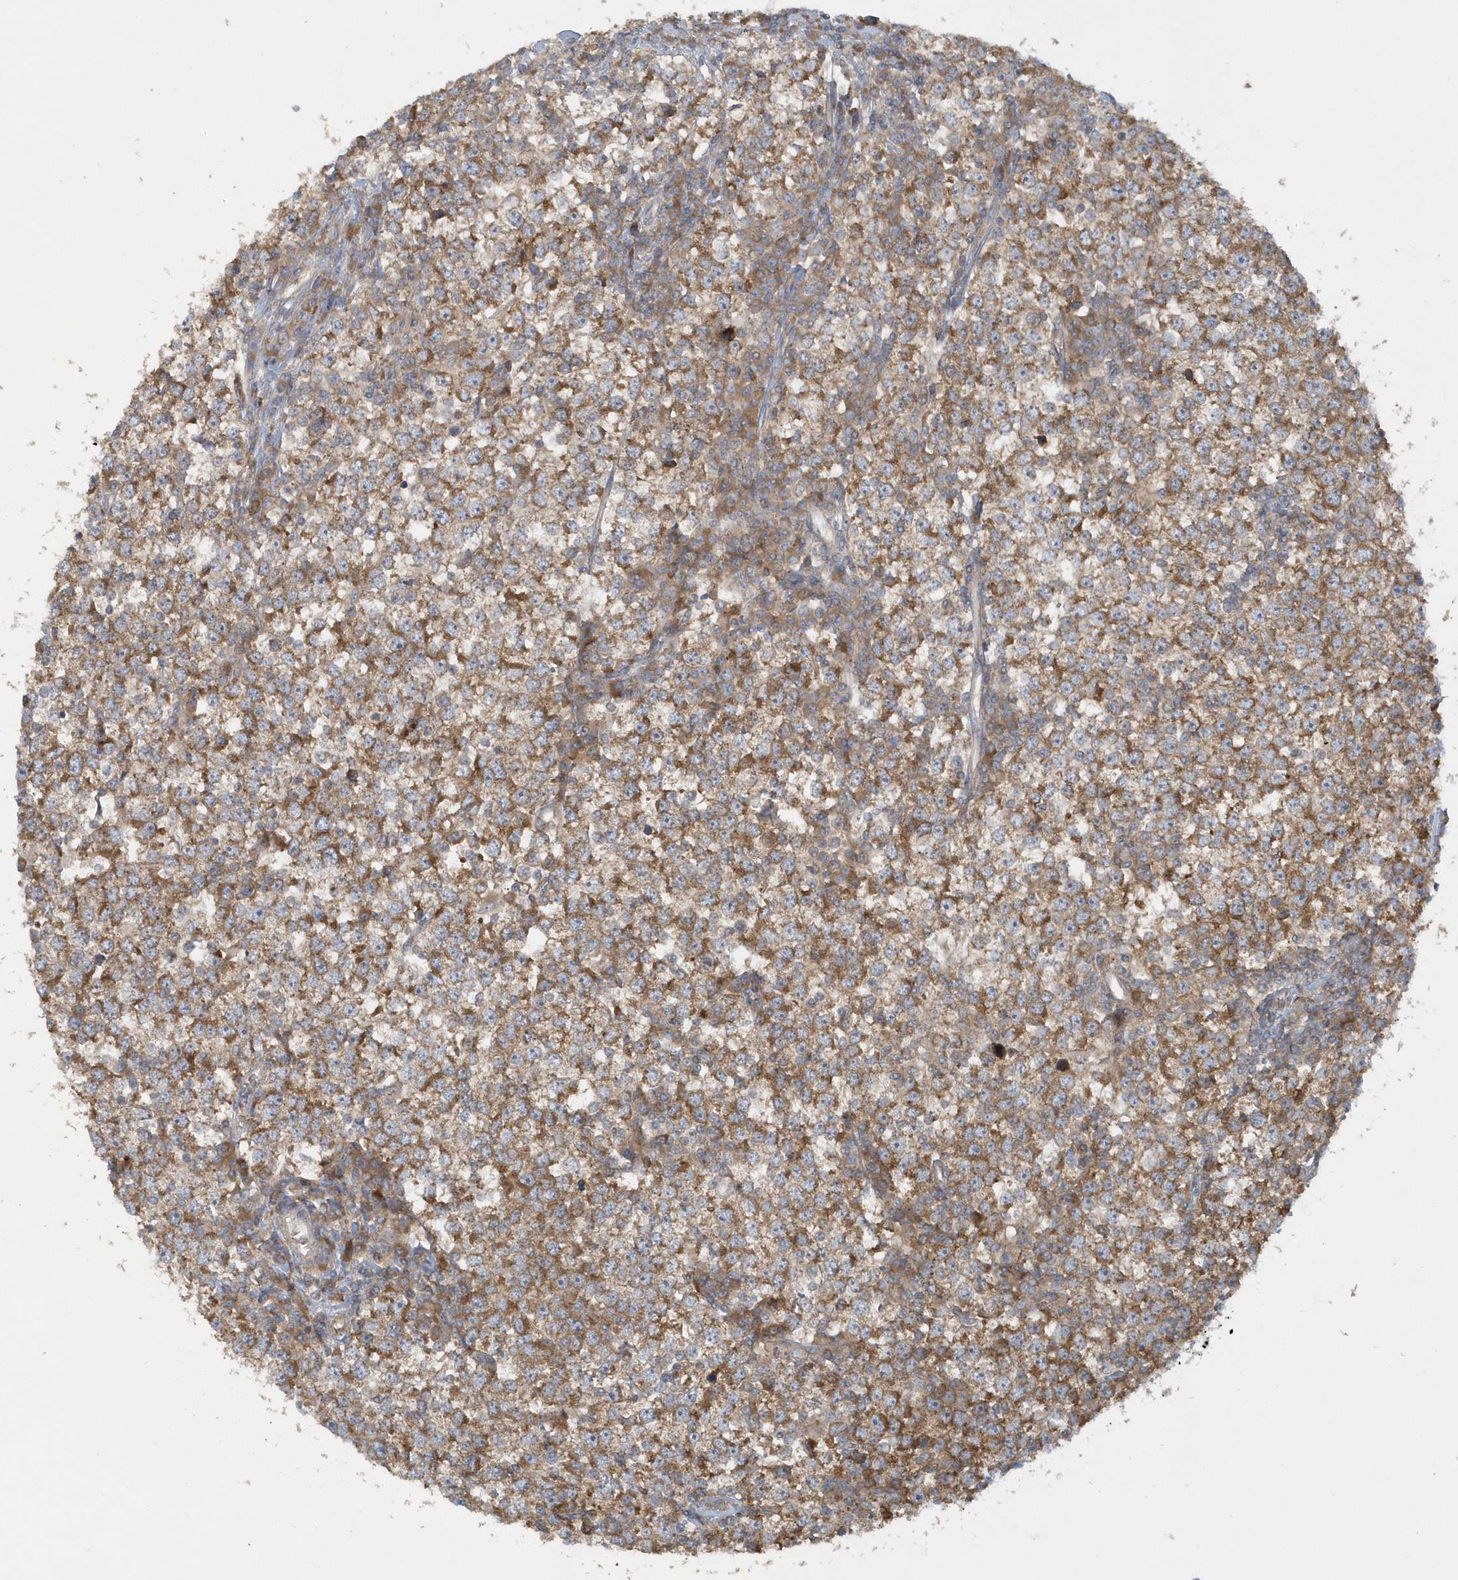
{"staining": {"intensity": "moderate", "quantity": ">75%", "location": "cytoplasmic/membranous"}, "tissue": "testis cancer", "cell_type": "Tumor cells", "image_type": "cancer", "snomed": [{"axis": "morphology", "description": "Seminoma, NOS"}, {"axis": "topography", "description": "Testis"}], "caption": "Immunohistochemical staining of testis cancer exhibits moderate cytoplasmic/membranous protein staining in approximately >75% of tumor cells. (DAB IHC, brown staining for protein, blue staining for nuclei).", "gene": "CNOT10", "patient": {"sex": "male", "age": 65}}